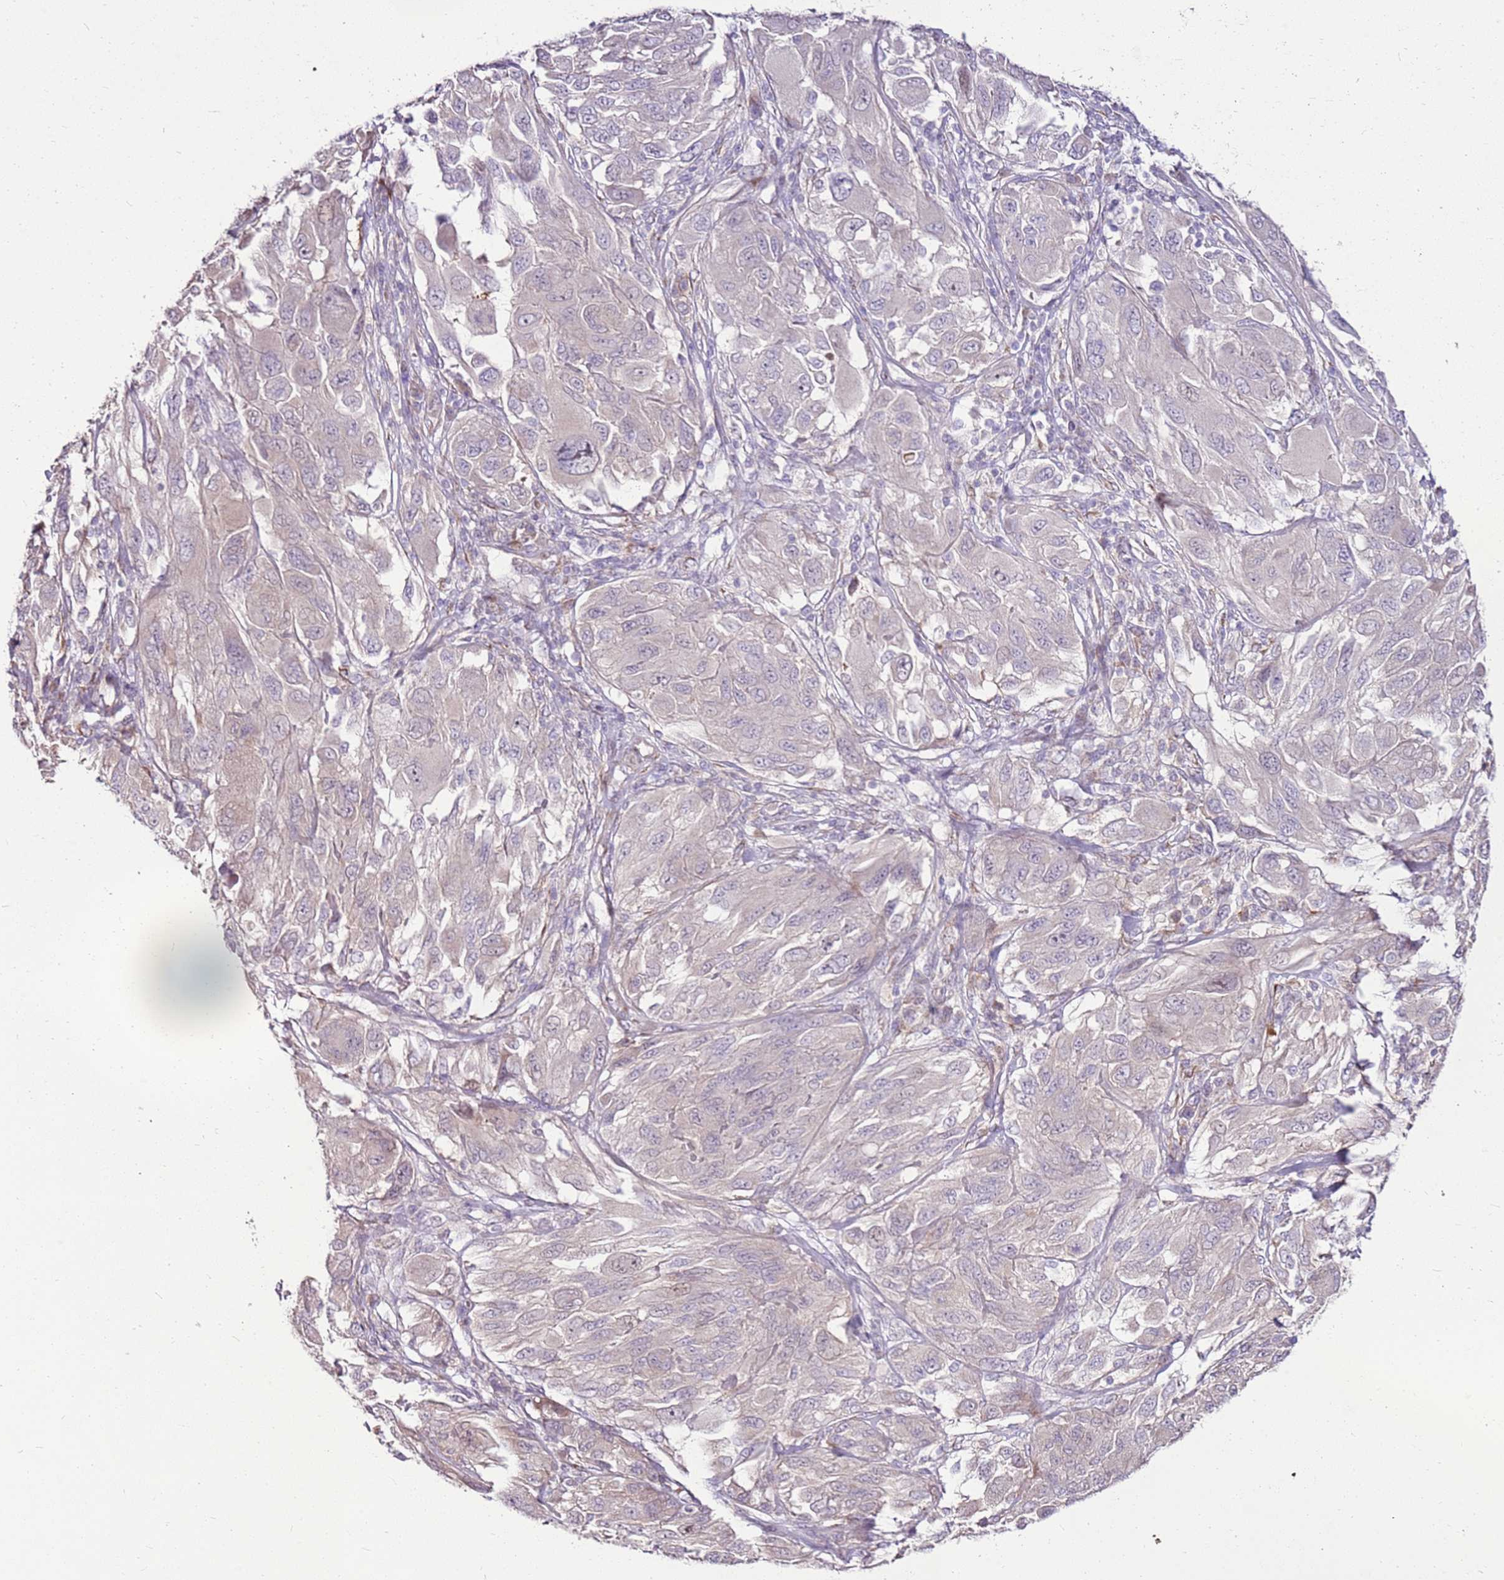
{"staining": {"intensity": "negative", "quantity": "none", "location": "none"}, "tissue": "melanoma", "cell_type": "Tumor cells", "image_type": "cancer", "snomed": [{"axis": "morphology", "description": "Malignant melanoma, NOS"}, {"axis": "topography", "description": "Skin"}], "caption": "This is a image of immunohistochemistry staining of malignant melanoma, which shows no positivity in tumor cells.", "gene": "SLC38A5", "patient": {"sex": "female", "age": 91}}